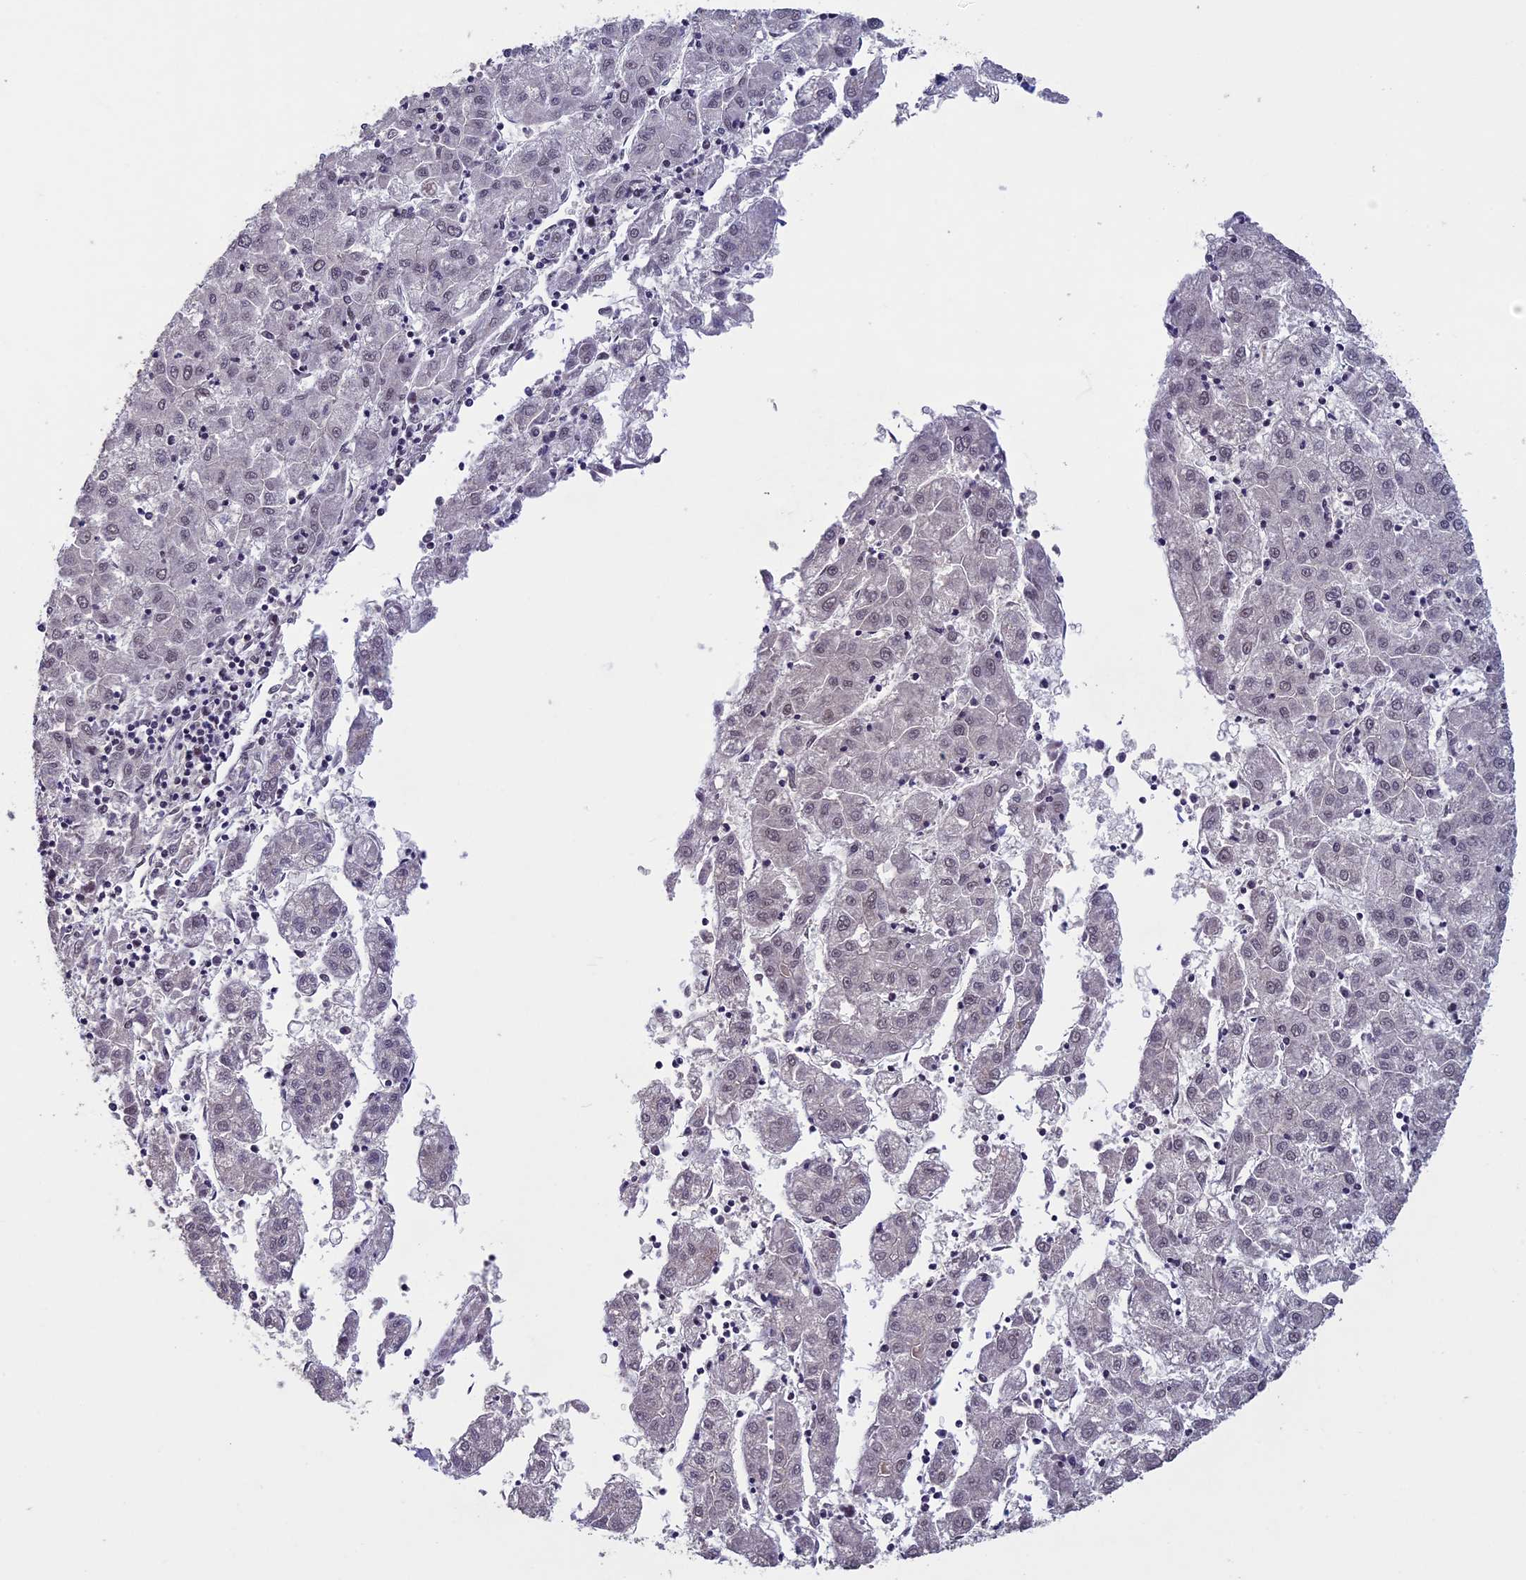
{"staining": {"intensity": "negative", "quantity": "none", "location": "none"}, "tissue": "liver cancer", "cell_type": "Tumor cells", "image_type": "cancer", "snomed": [{"axis": "morphology", "description": "Carcinoma, Hepatocellular, NOS"}, {"axis": "topography", "description": "Liver"}], "caption": "The immunohistochemistry histopathology image has no significant positivity in tumor cells of liver hepatocellular carcinoma tissue. (Brightfield microscopy of DAB IHC at high magnification).", "gene": "RNF40", "patient": {"sex": "male", "age": 72}}